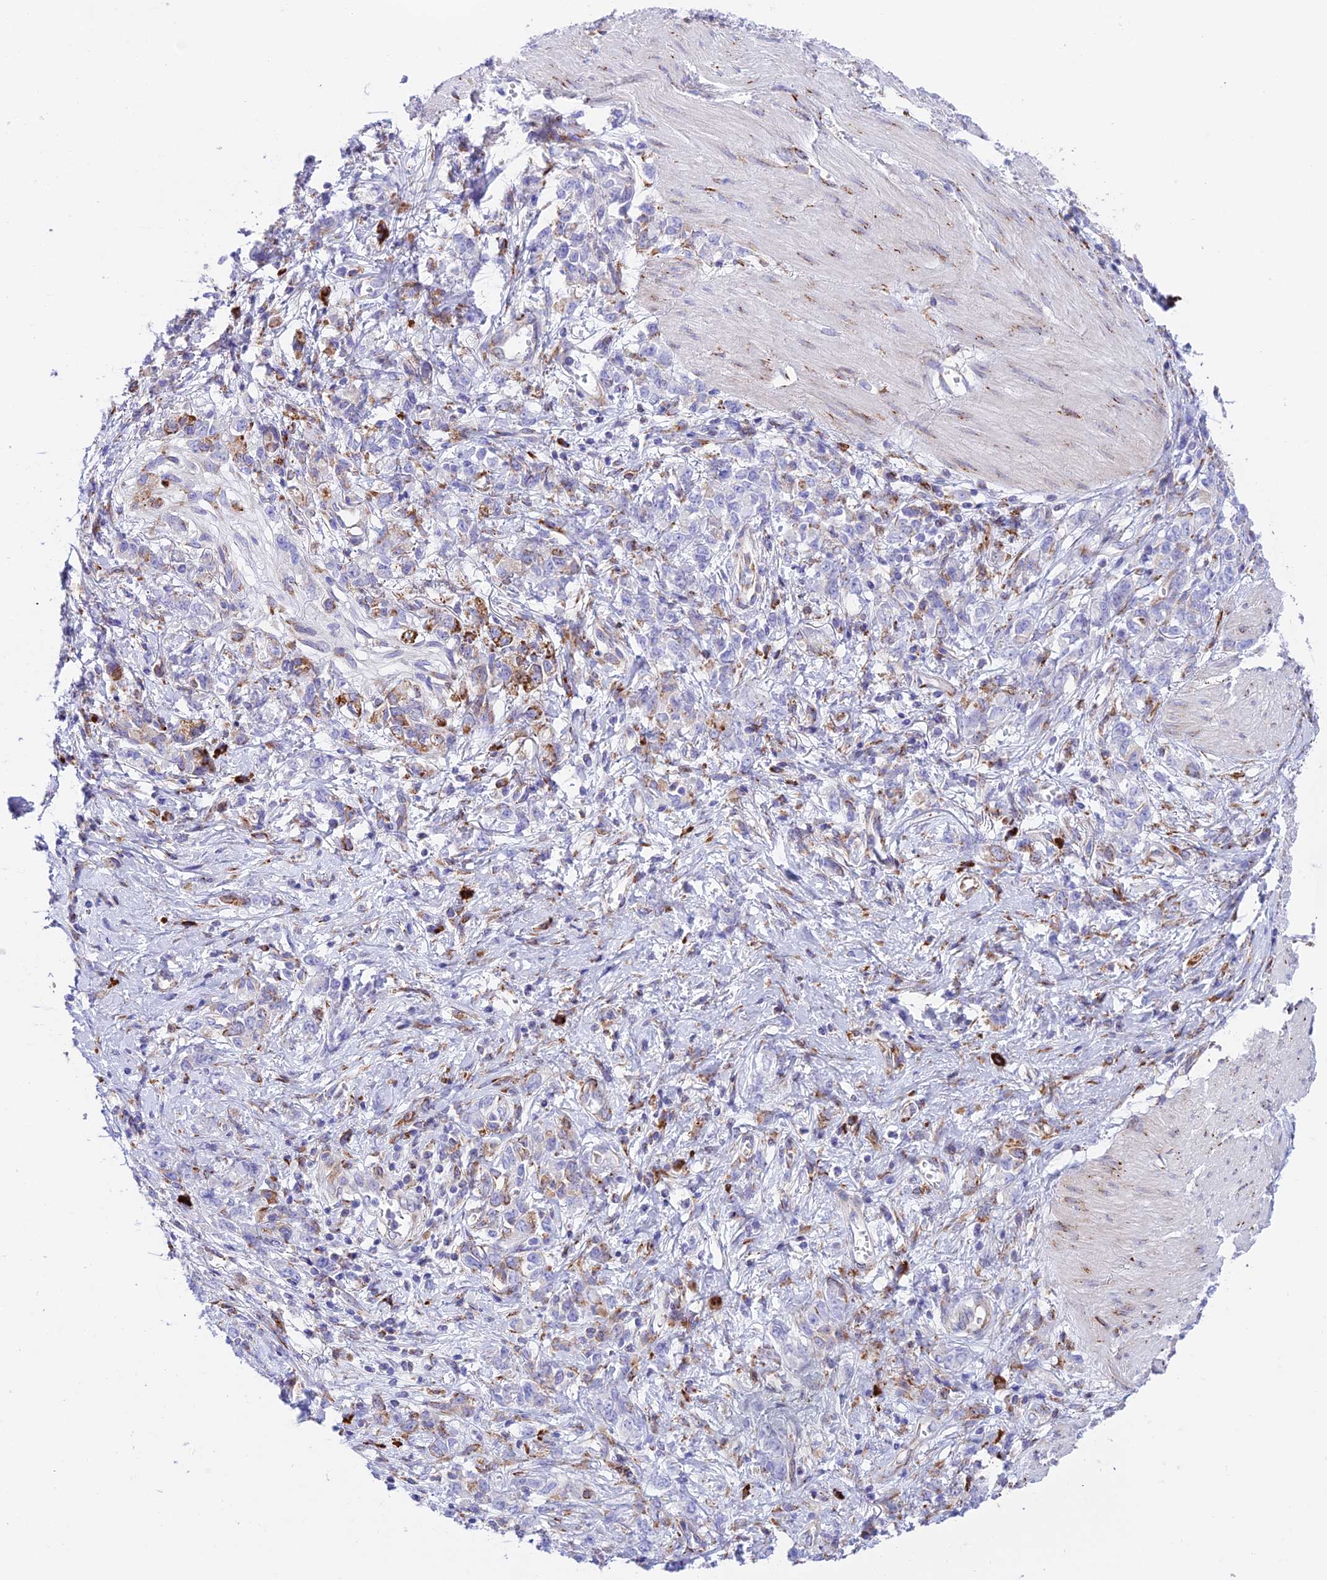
{"staining": {"intensity": "moderate", "quantity": "<25%", "location": "cytoplasmic/membranous"}, "tissue": "stomach cancer", "cell_type": "Tumor cells", "image_type": "cancer", "snomed": [{"axis": "morphology", "description": "Adenocarcinoma, NOS"}, {"axis": "topography", "description": "Stomach"}], "caption": "Tumor cells demonstrate low levels of moderate cytoplasmic/membranous staining in about <25% of cells in stomach cancer (adenocarcinoma).", "gene": "TUBGCP6", "patient": {"sex": "female", "age": 76}}